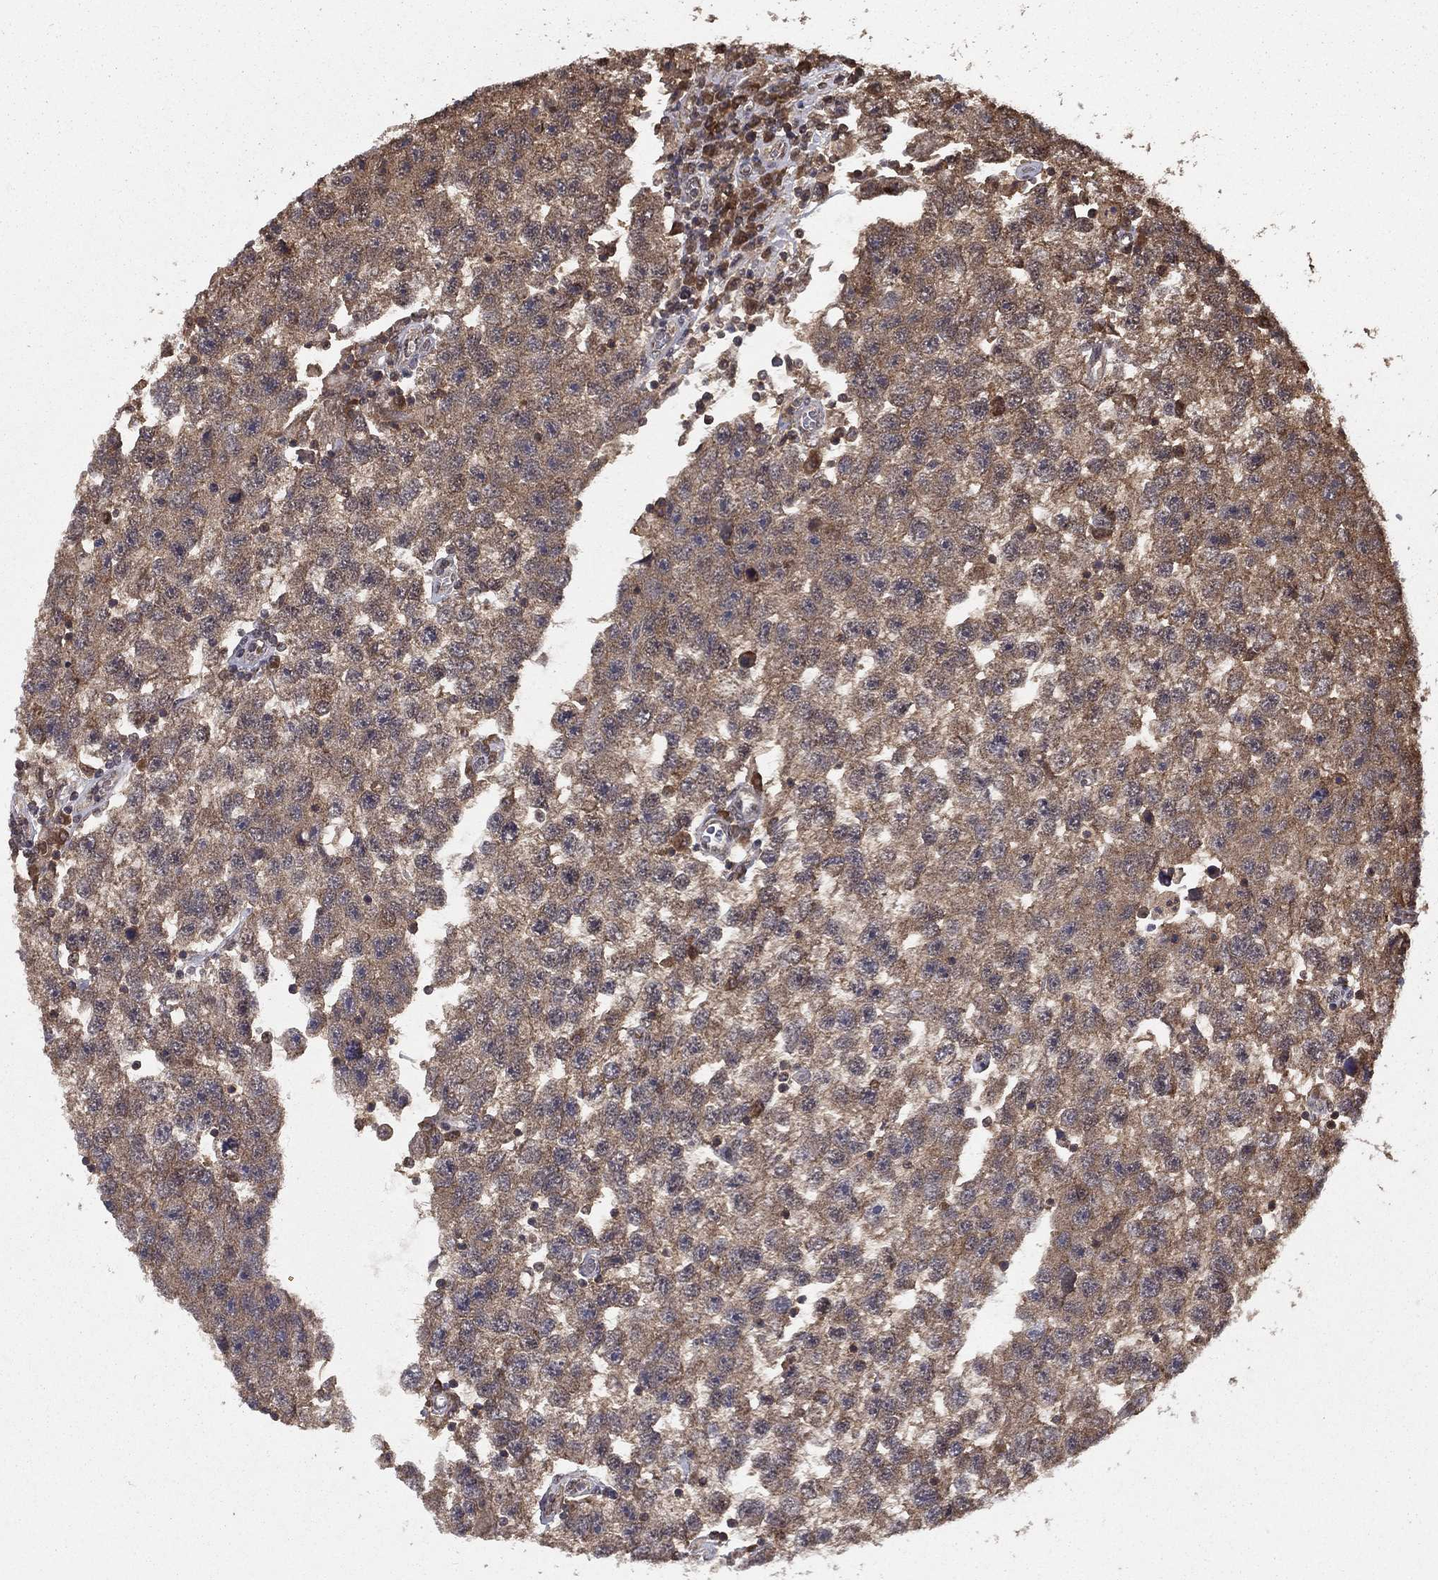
{"staining": {"intensity": "moderate", "quantity": "25%-75%", "location": "cytoplasmic/membranous,nuclear"}, "tissue": "testis cancer", "cell_type": "Tumor cells", "image_type": "cancer", "snomed": [{"axis": "morphology", "description": "Seminoma, NOS"}, {"axis": "topography", "description": "Testis"}], "caption": "Moderate cytoplasmic/membranous and nuclear protein staining is identified in approximately 25%-75% of tumor cells in seminoma (testis). The protein is shown in brown color, while the nuclei are stained blue.", "gene": "CARM1", "patient": {"sex": "male", "age": 26}}